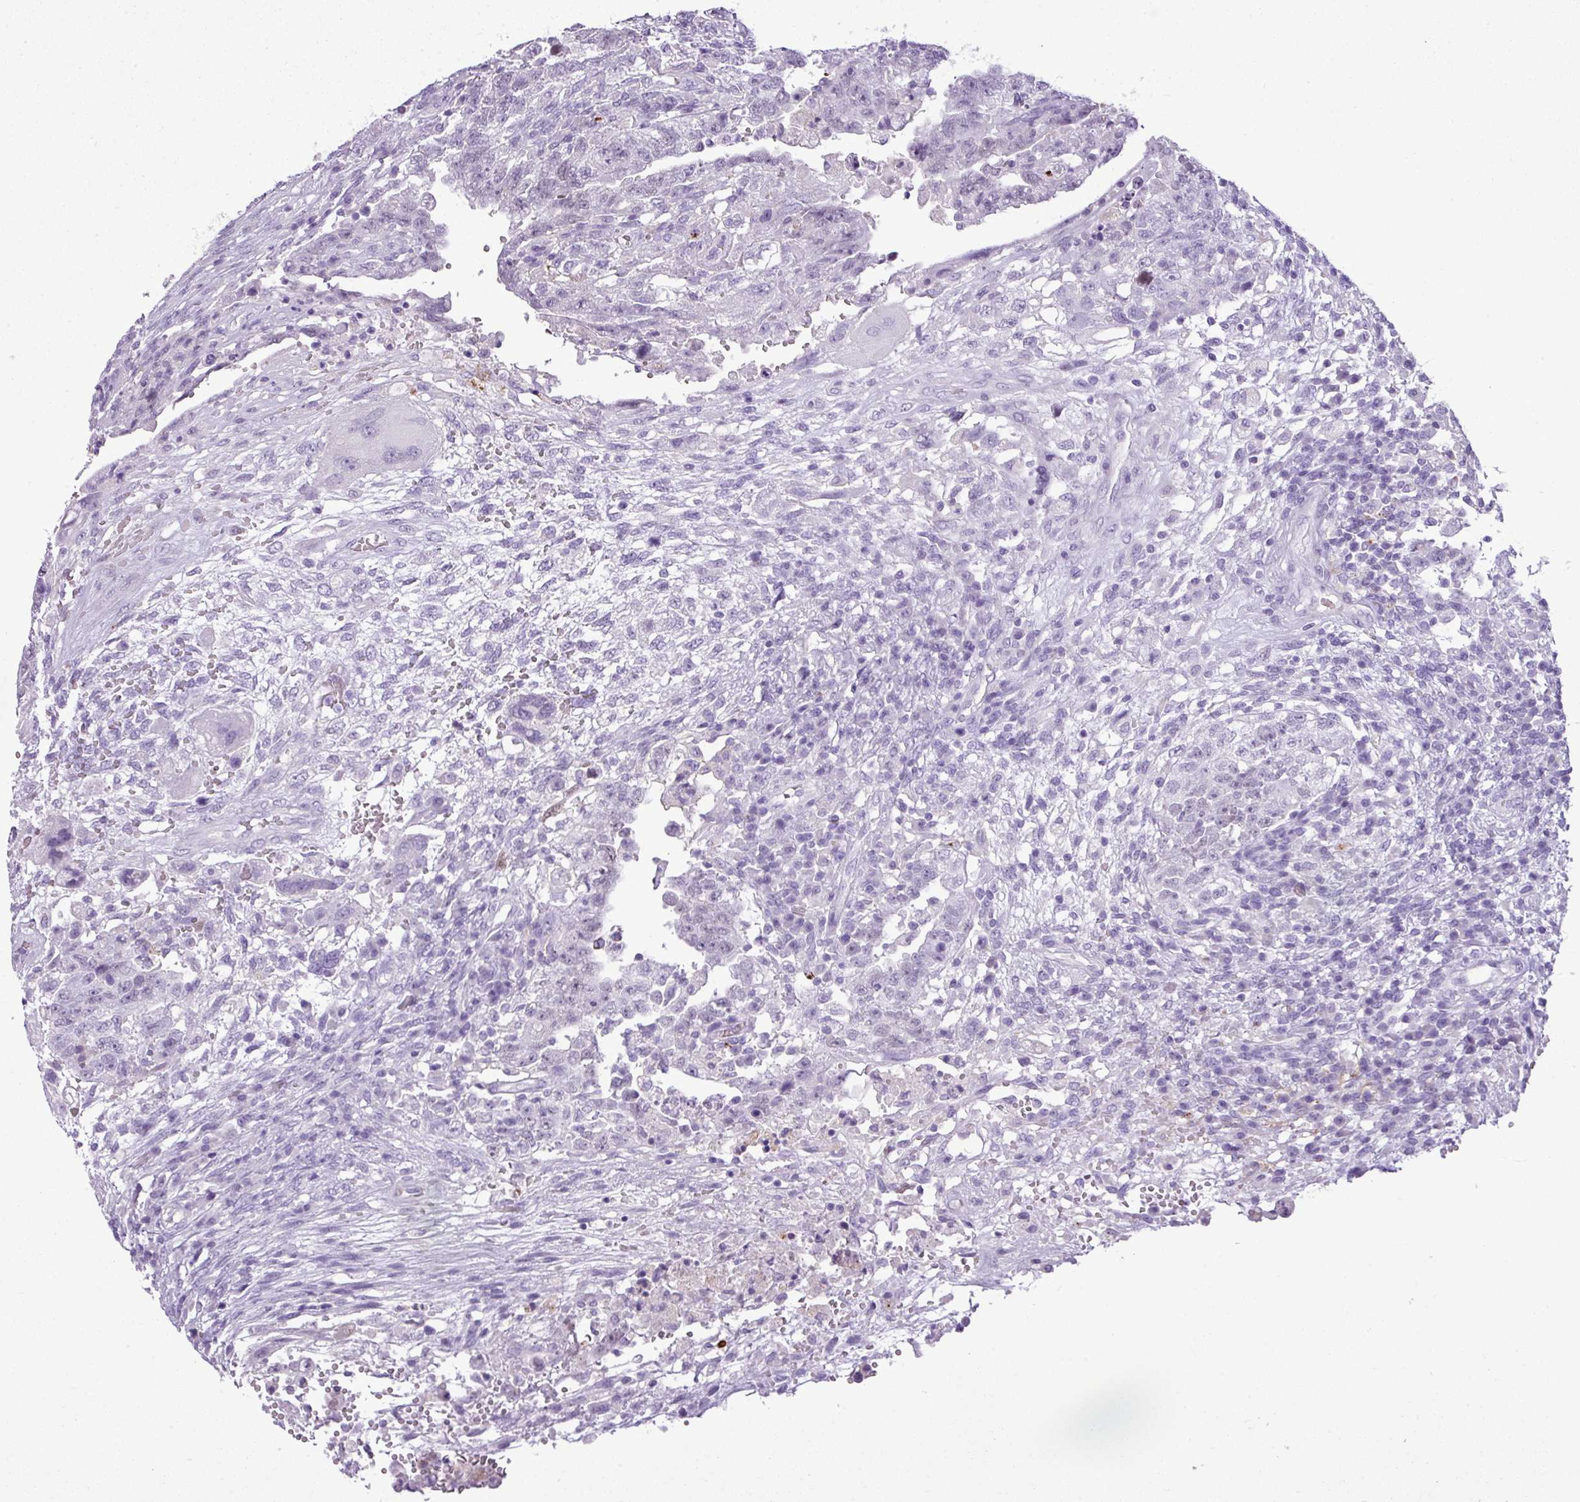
{"staining": {"intensity": "negative", "quantity": "none", "location": "none"}, "tissue": "testis cancer", "cell_type": "Tumor cells", "image_type": "cancer", "snomed": [{"axis": "morphology", "description": "Carcinoma, Embryonal, NOS"}, {"axis": "topography", "description": "Testis"}], "caption": "This image is of testis cancer stained with immunohistochemistry to label a protein in brown with the nuclei are counter-stained blue. There is no positivity in tumor cells. The staining was performed using DAB (3,3'-diaminobenzidine) to visualize the protein expression in brown, while the nuclei were stained in blue with hematoxylin (Magnification: 20x).", "gene": "RBMXL2", "patient": {"sex": "male", "age": 26}}